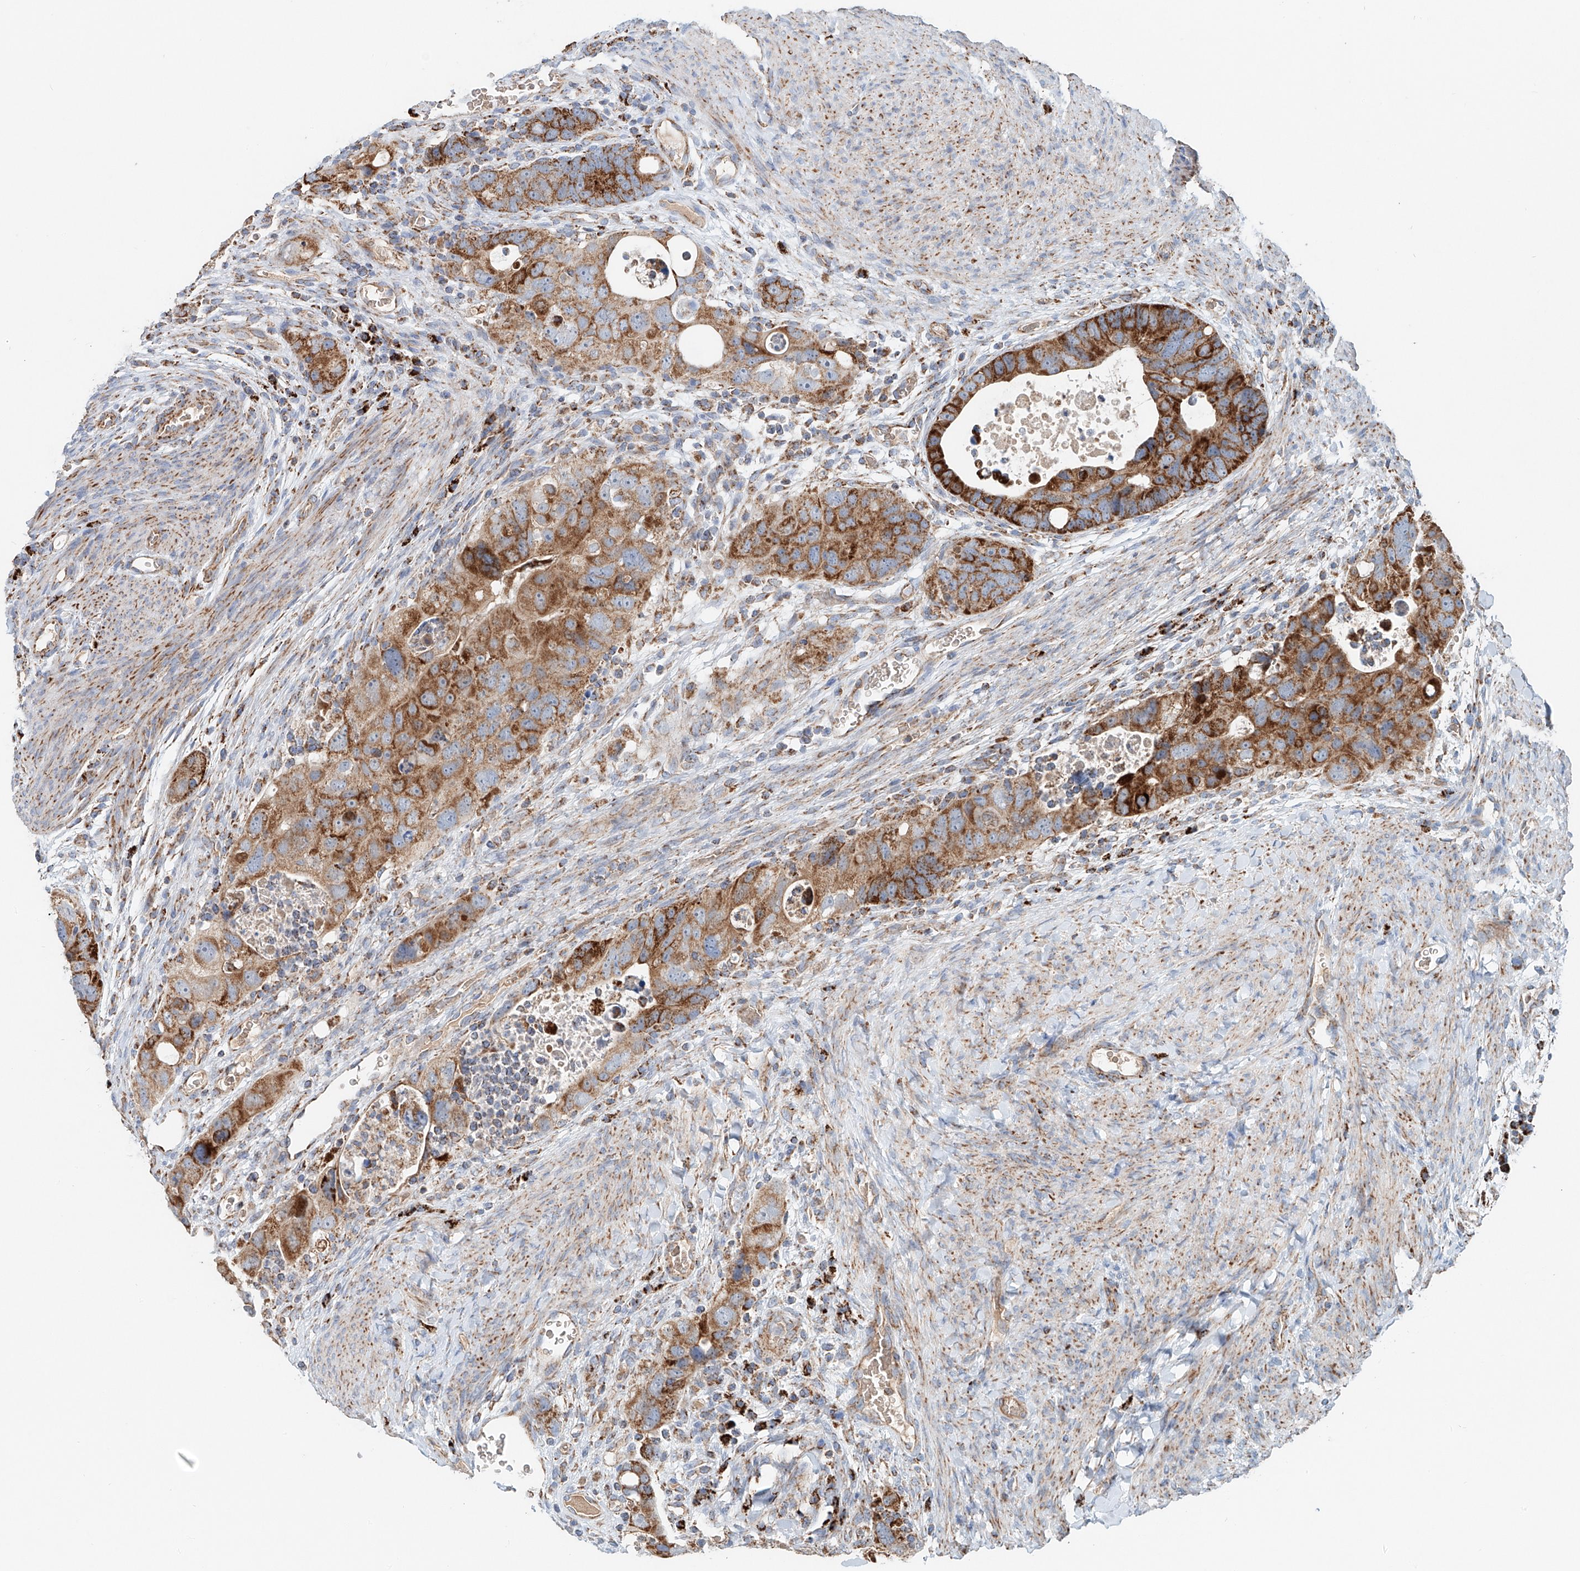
{"staining": {"intensity": "strong", "quantity": ">75%", "location": "cytoplasmic/membranous"}, "tissue": "colorectal cancer", "cell_type": "Tumor cells", "image_type": "cancer", "snomed": [{"axis": "morphology", "description": "Adenocarcinoma, NOS"}, {"axis": "topography", "description": "Rectum"}], "caption": "There is high levels of strong cytoplasmic/membranous expression in tumor cells of colorectal adenocarcinoma, as demonstrated by immunohistochemical staining (brown color).", "gene": "CARD10", "patient": {"sex": "male", "age": 59}}